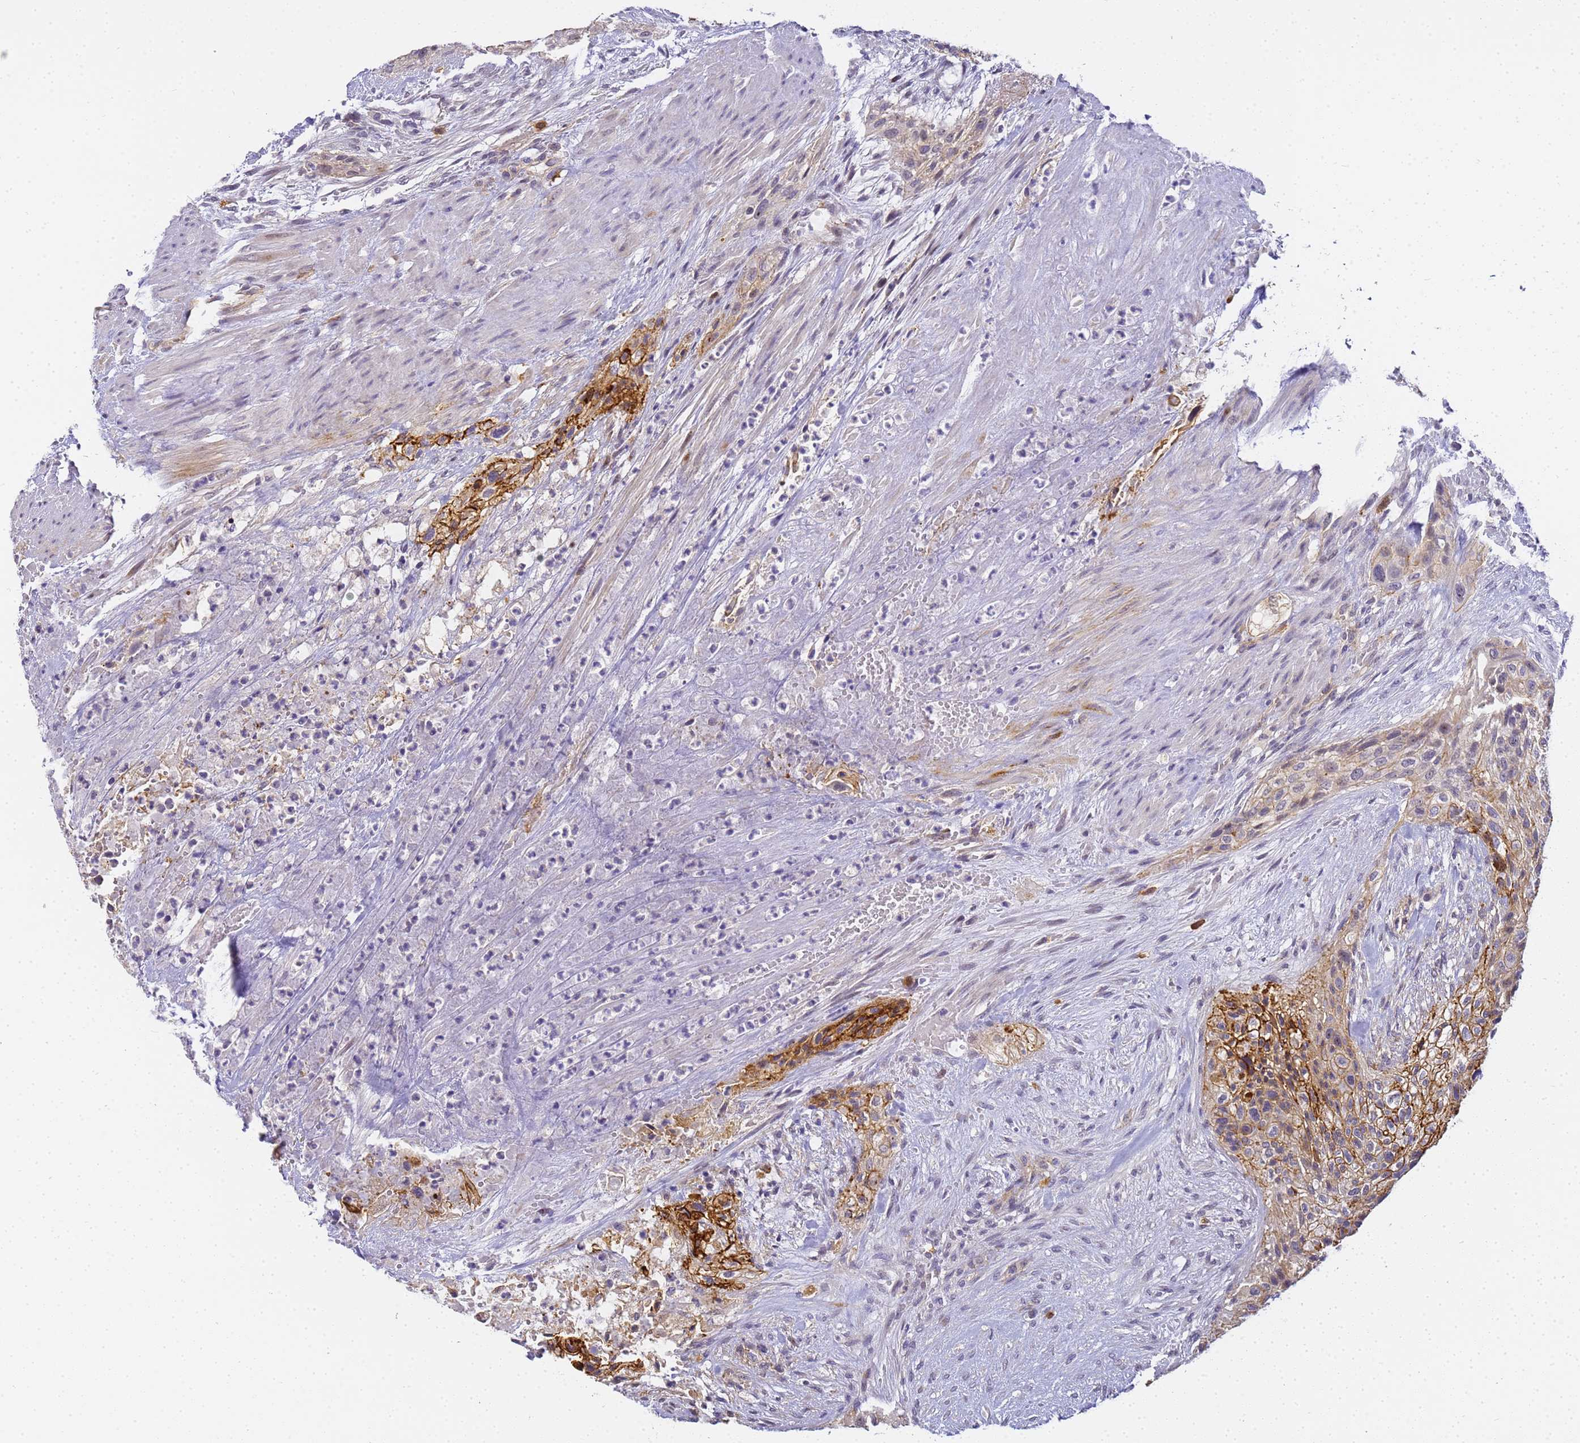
{"staining": {"intensity": "moderate", "quantity": "<25%", "location": "cytoplasmic/membranous"}, "tissue": "urothelial cancer", "cell_type": "Tumor cells", "image_type": "cancer", "snomed": [{"axis": "morphology", "description": "Urothelial carcinoma, High grade"}, {"axis": "topography", "description": "Urinary bladder"}], "caption": "Urothelial cancer was stained to show a protein in brown. There is low levels of moderate cytoplasmic/membranous positivity in approximately <25% of tumor cells.", "gene": "GON4L", "patient": {"sex": "male", "age": 35}}